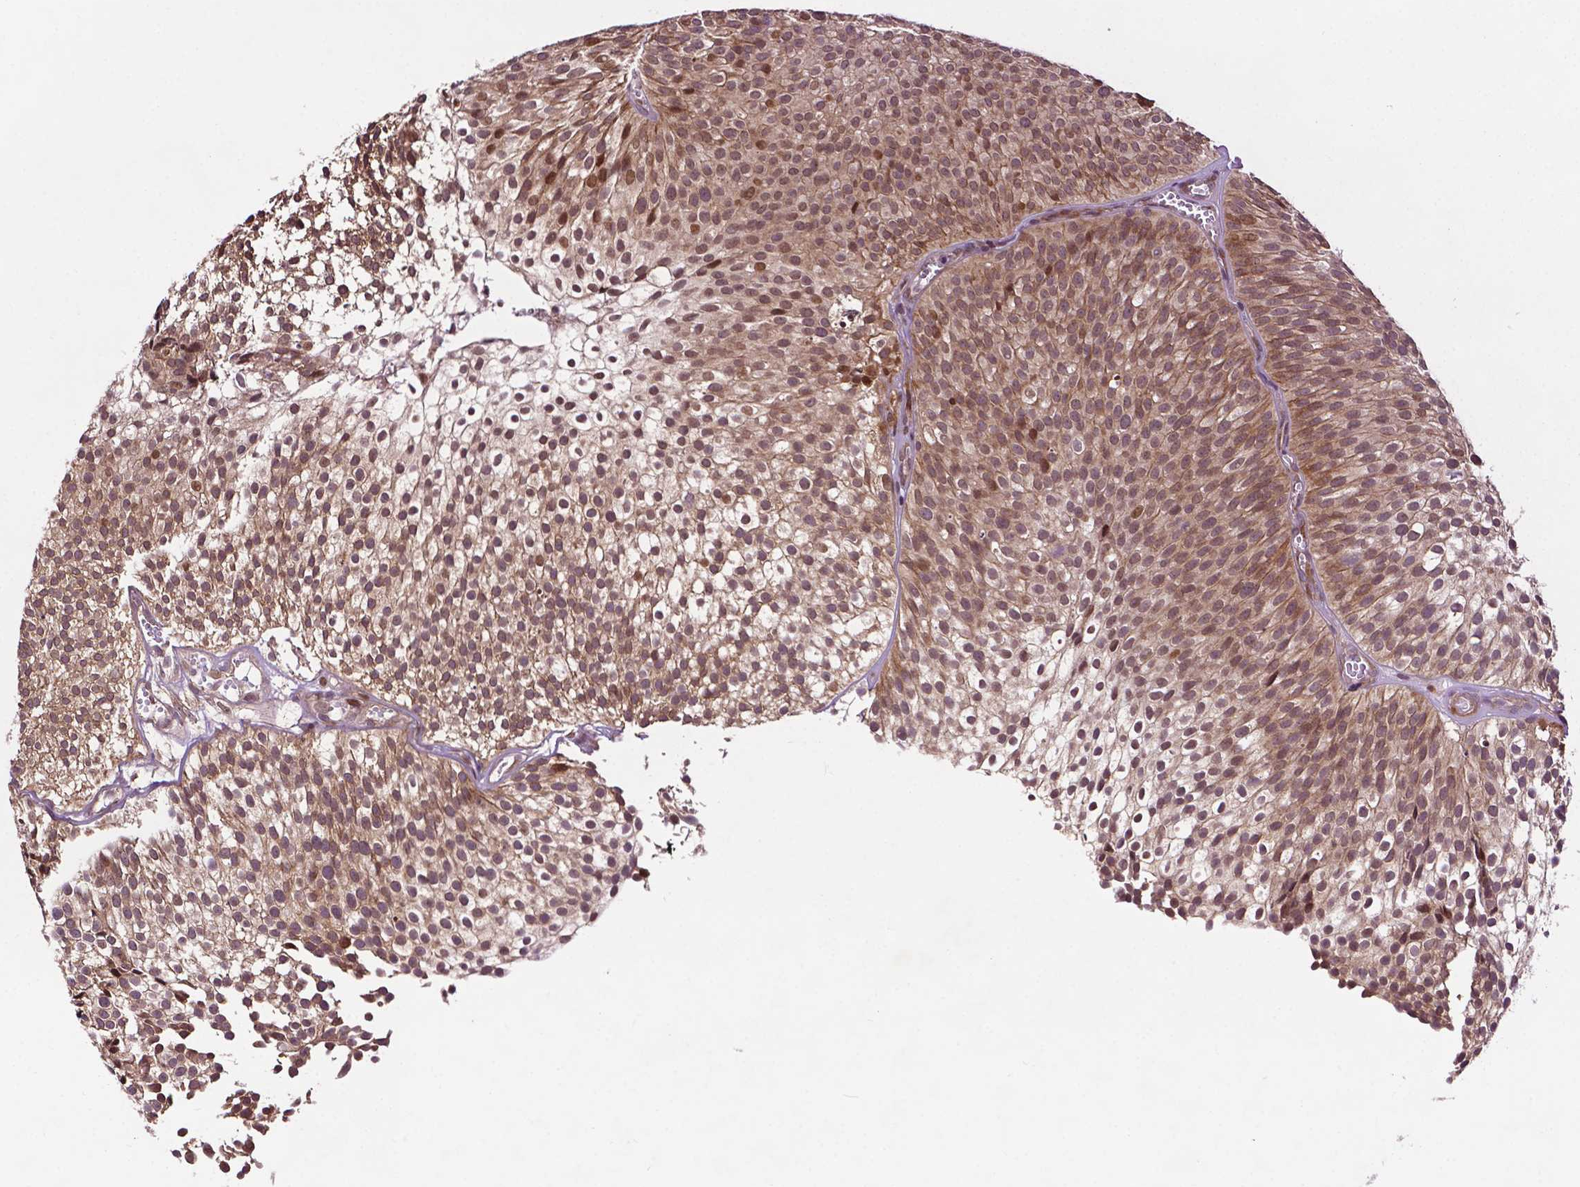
{"staining": {"intensity": "moderate", "quantity": ">75%", "location": "cytoplasmic/membranous,nuclear"}, "tissue": "urothelial cancer", "cell_type": "Tumor cells", "image_type": "cancer", "snomed": [{"axis": "morphology", "description": "Urothelial carcinoma, Low grade"}, {"axis": "topography", "description": "Urinary bladder"}], "caption": "IHC histopathology image of neoplastic tissue: urothelial carcinoma (low-grade) stained using immunohistochemistry (IHC) shows medium levels of moderate protein expression localized specifically in the cytoplasmic/membranous and nuclear of tumor cells, appearing as a cytoplasmic/membranous and nuclear brown color.", "gene": "TMX2", "patient": {"sex": "male", "age": 91}}